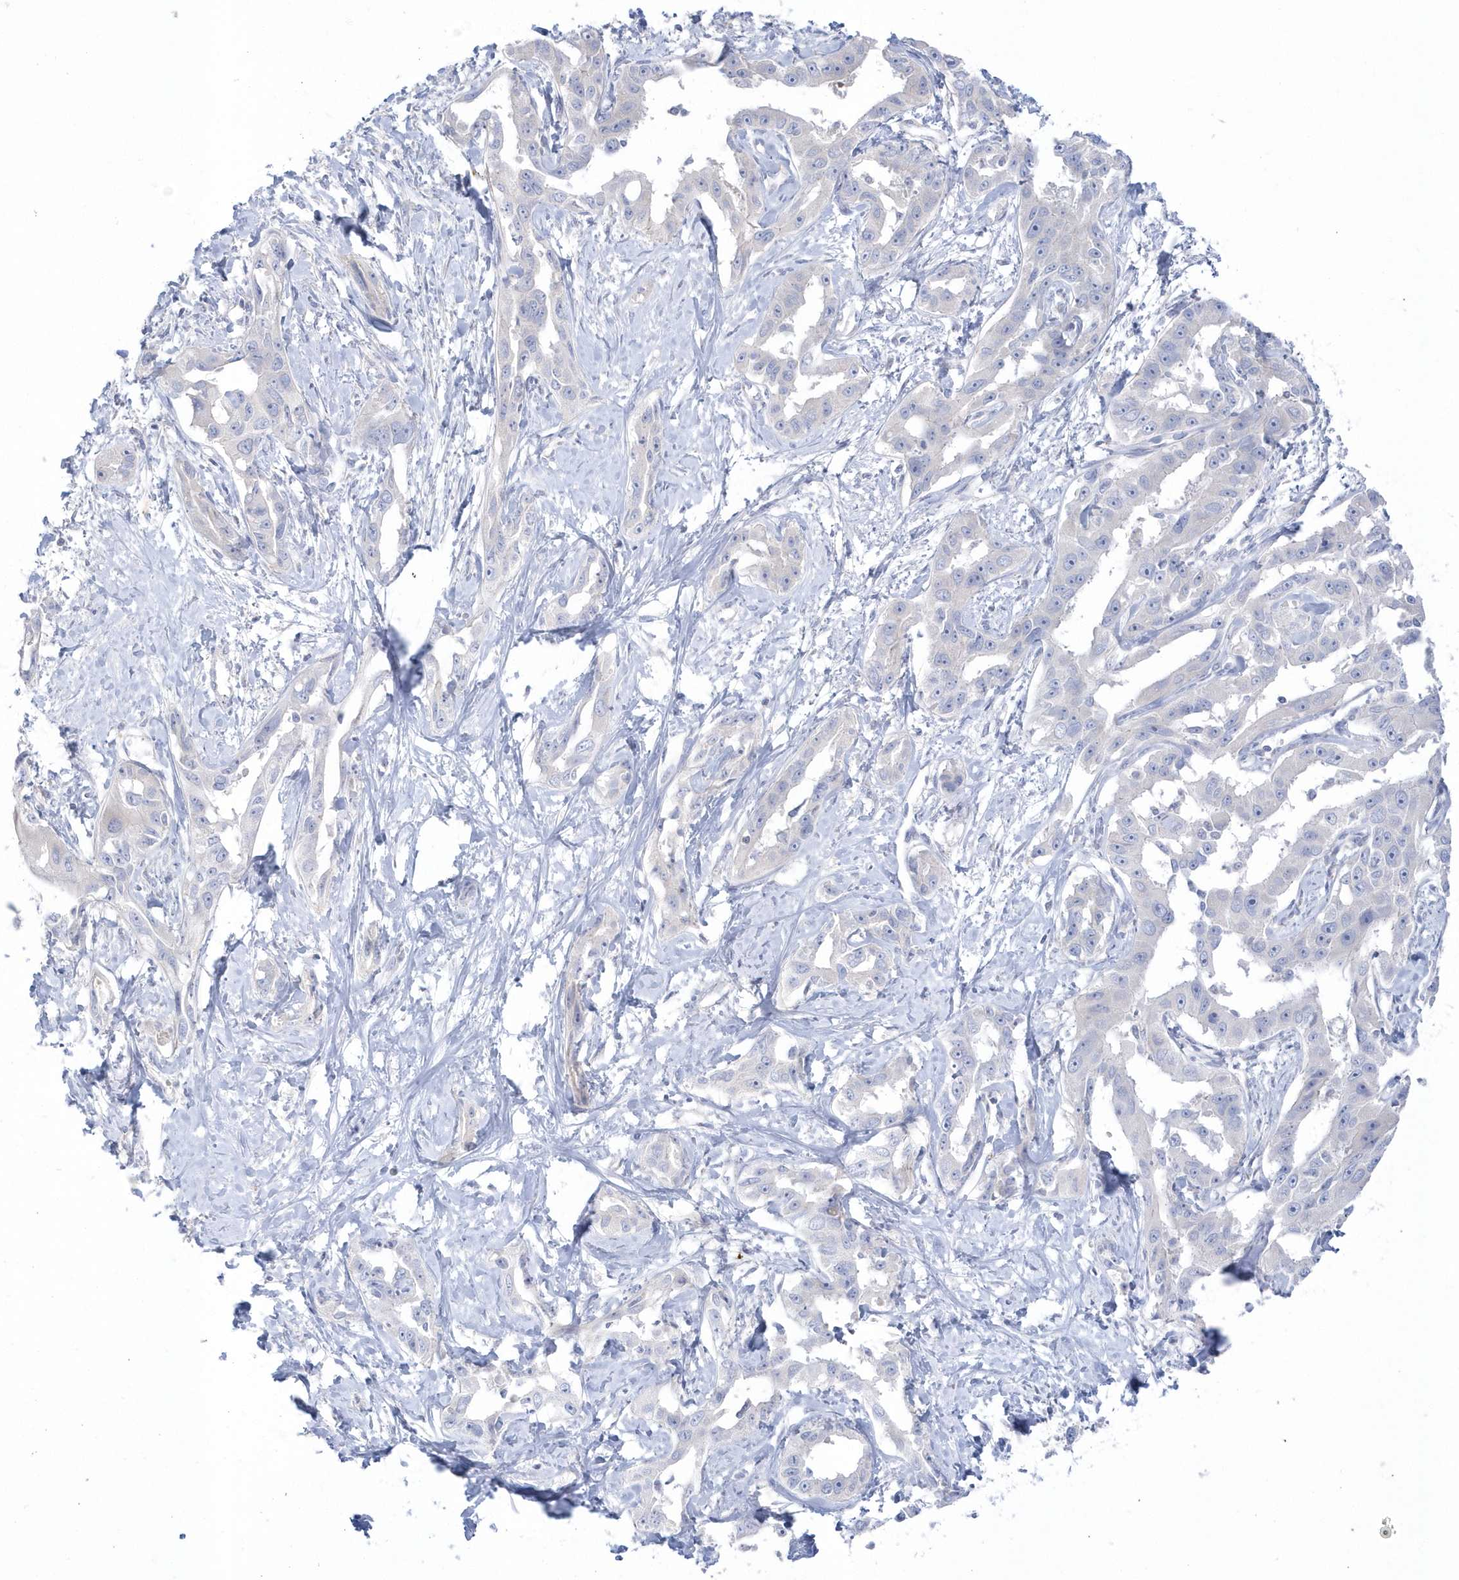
{"staining": {"intensity": "negative", "quantity": "none", "location": "none"}, "tissue": "liver cancer", "cell_type": "Tumor cells", "image_type": "cancer", "snomed": [{"axis": "morphology", "description": "Cholangiocarcinoma"}, {"axis": "topography", "description": "Liver"}], "caption": "Immunohistochemistry of liver cholangiocarcinoma shows no positivity in tumor cells. (Stains: DAB IHC with hematoxylin counter stain, Microscopy: brightfield microscopy at high magnification).", "gene": "SEMA3D", "patient": {"sex": "male", "age": 59}}